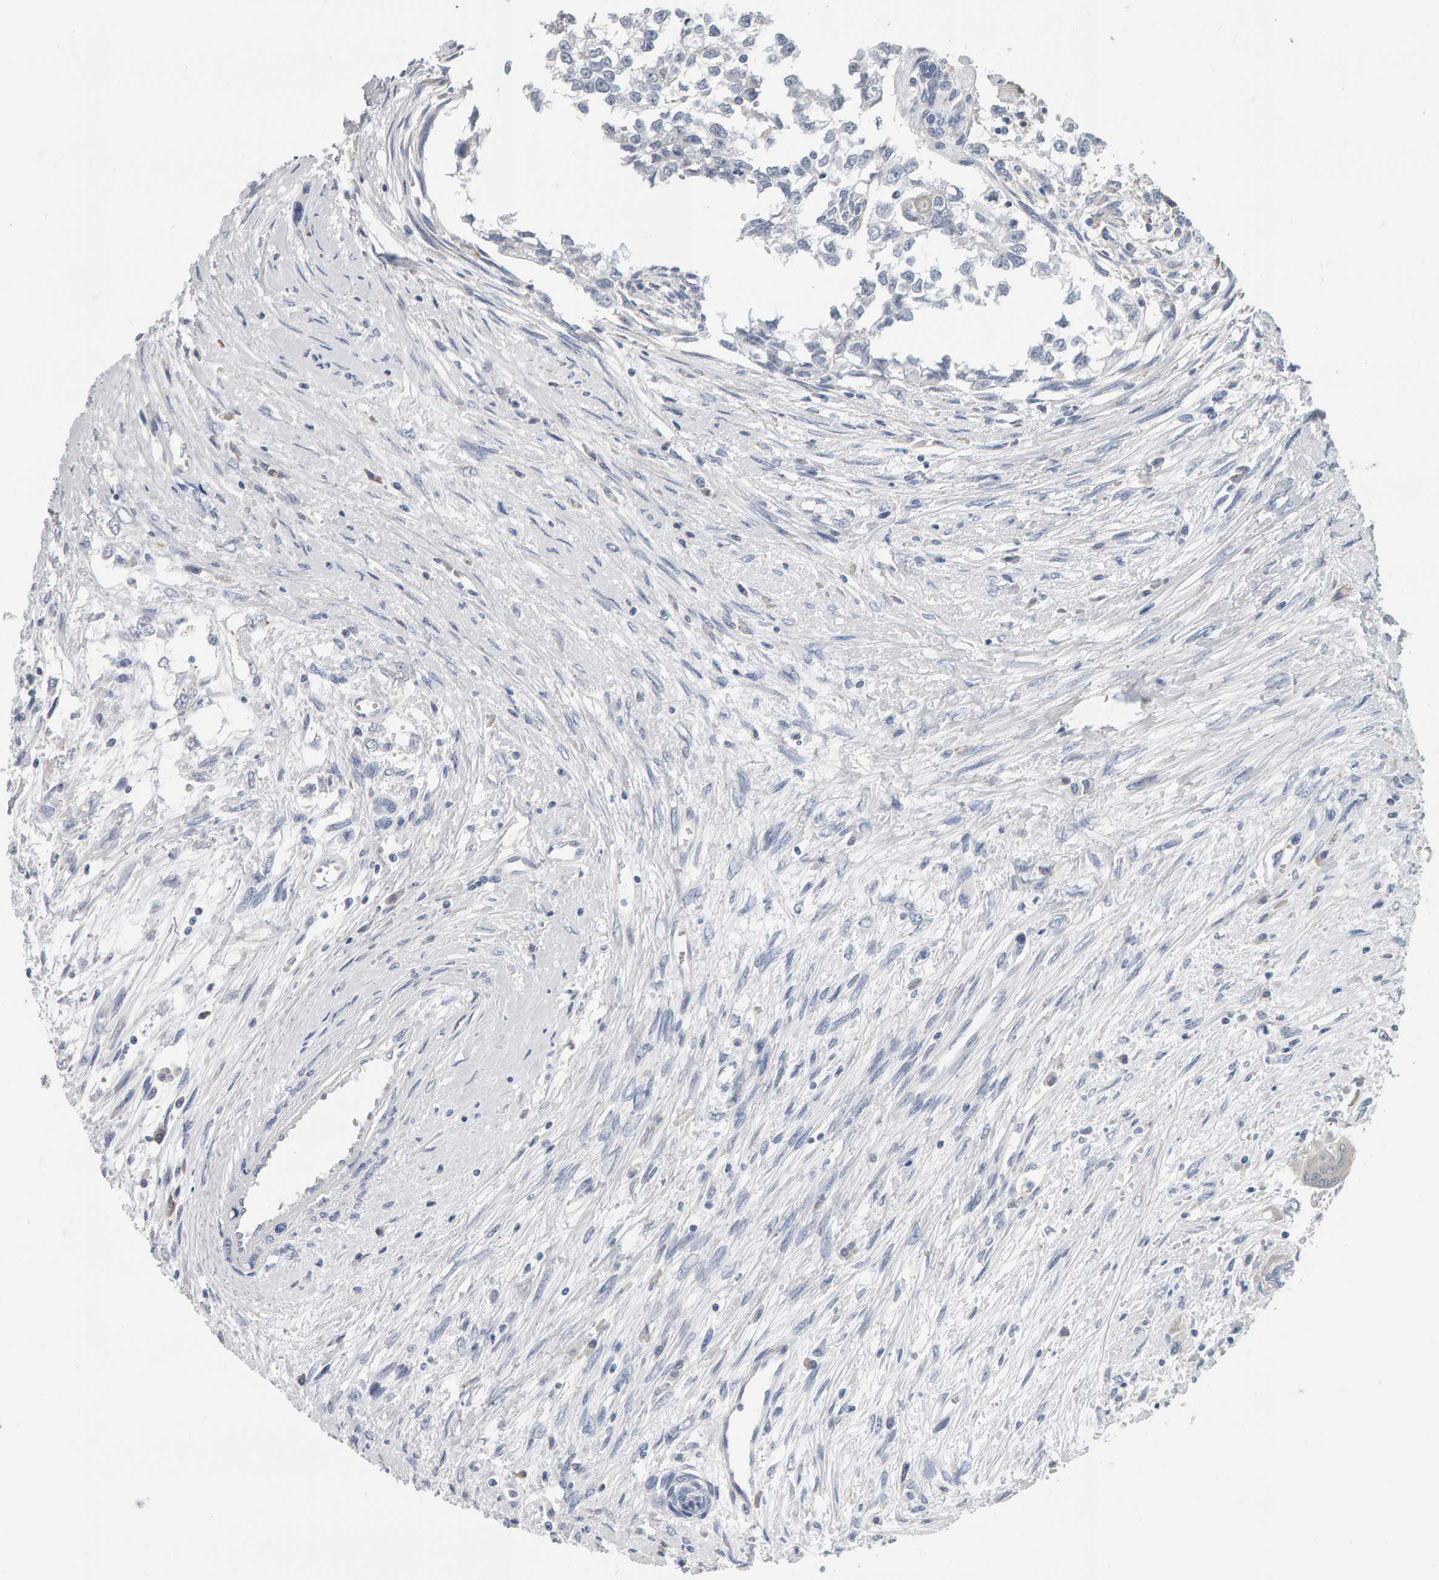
{"staining": {"intensity": "negative", "quantity": "none", "location": "none"}, "tissue": "testis cancer", "cell_type": "Tumor cells", "image_type": "cancer", "snomed": [{"axis": "morphology", "description": "Seminoma, NOS"}, {"axis": "morphology", "description": "Carcinoma, Embryonal, NOS"}, {"axis": "topography", "description": "Testis"}], "caption": "Immunohistochemical staining of testis cancer displays no significant staining in tumor cells.", "gene": "ADHFE1", "patient": {"sex": "male", "age": 51}}